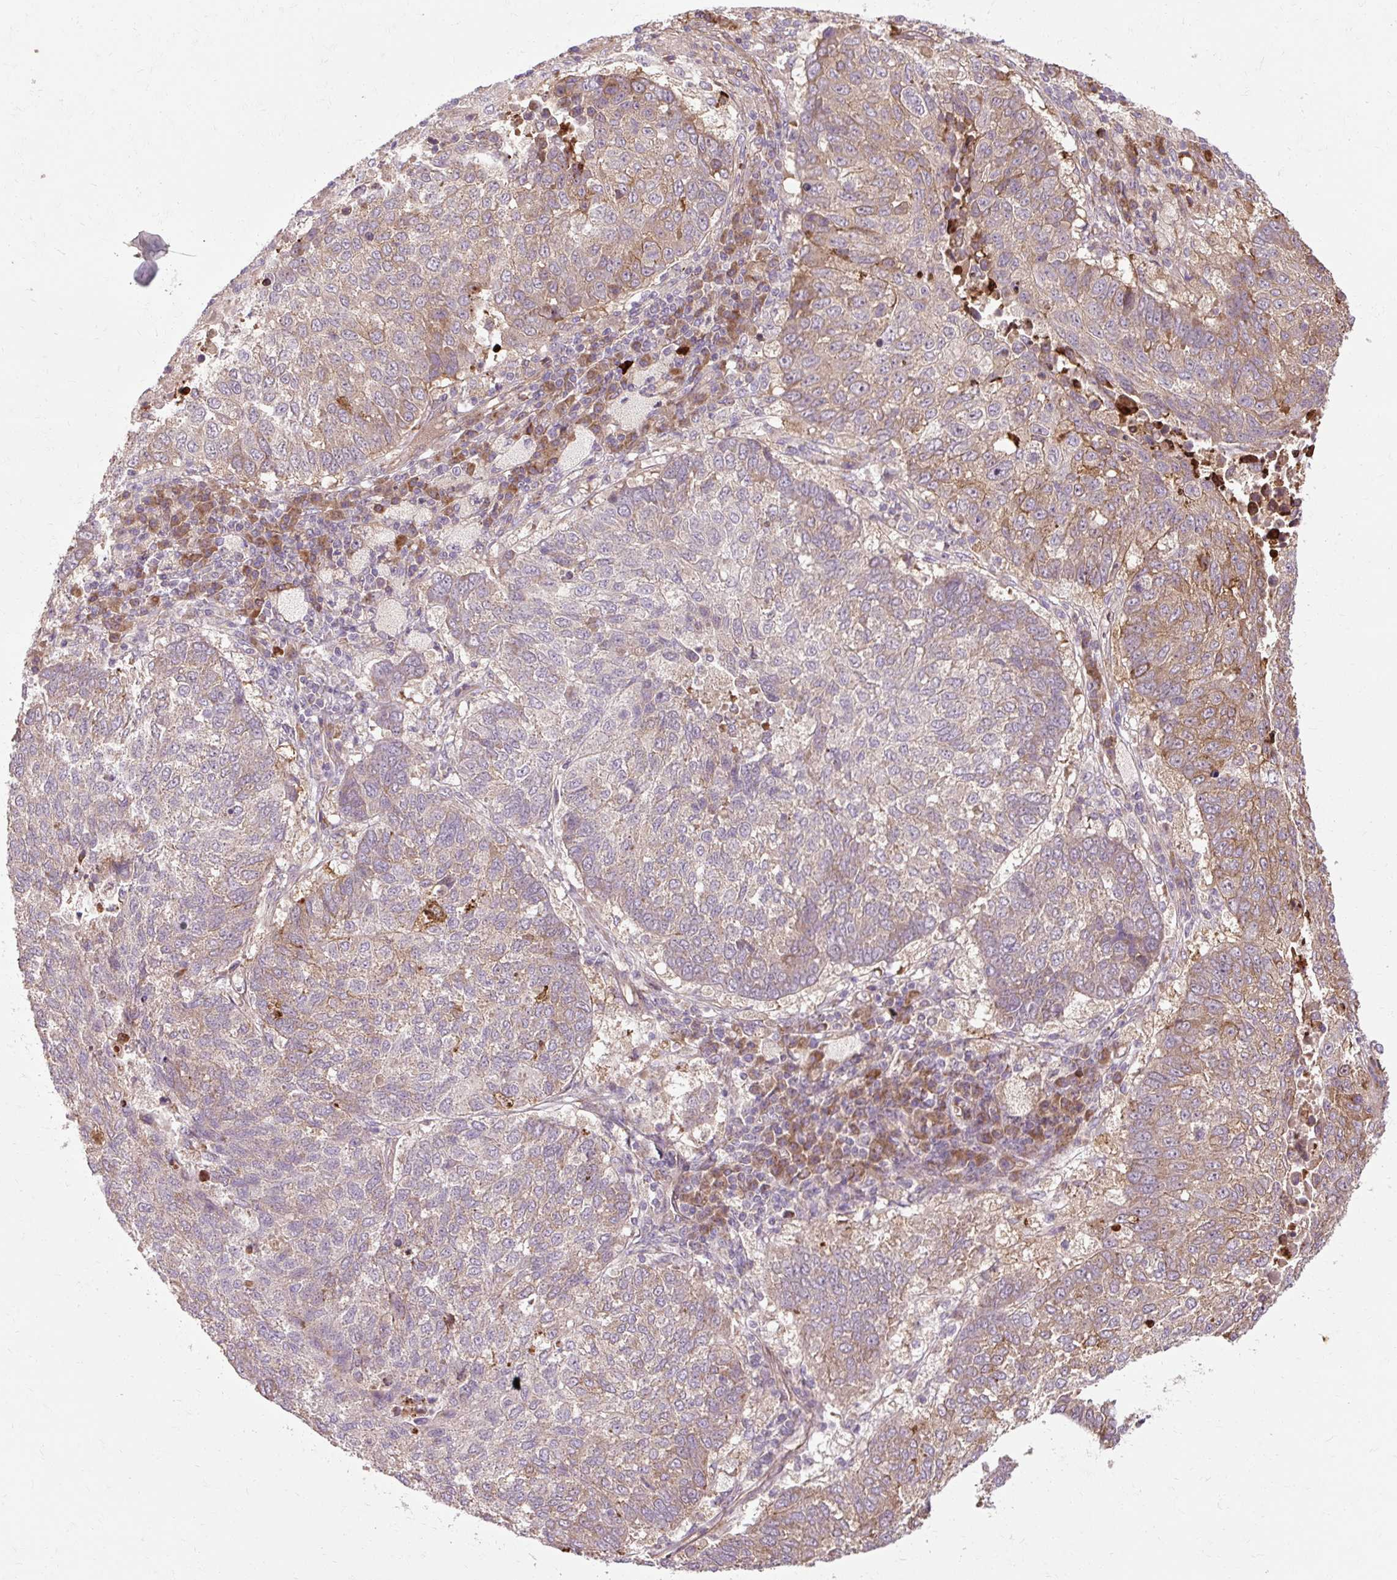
{"staining": {"intensity": "moderate", "quantity": "<25%", "location": "cytoplasmic/membranous"}, "tissue": "lung cancer", "cell_type": "Tumor cells", "image_type": "cancer", "snomed": [{"axis": "morphology", "description": "Squamous cell carcinoma, NOS"}, {"axis": "topography", "description": "Lung"}], "caption": "High-power microscopy captured an immunohistochemistry (IHC) micrograph of lung squamous cell carcinoma, revealing moderate cytoplasmic/membranous expression in approximately <25% of tumor cells. (DAB IHC with brightfield microscopy, high magnification).", "gene": "FLRT1", "patient": {"sex": "male", "age": 73}}